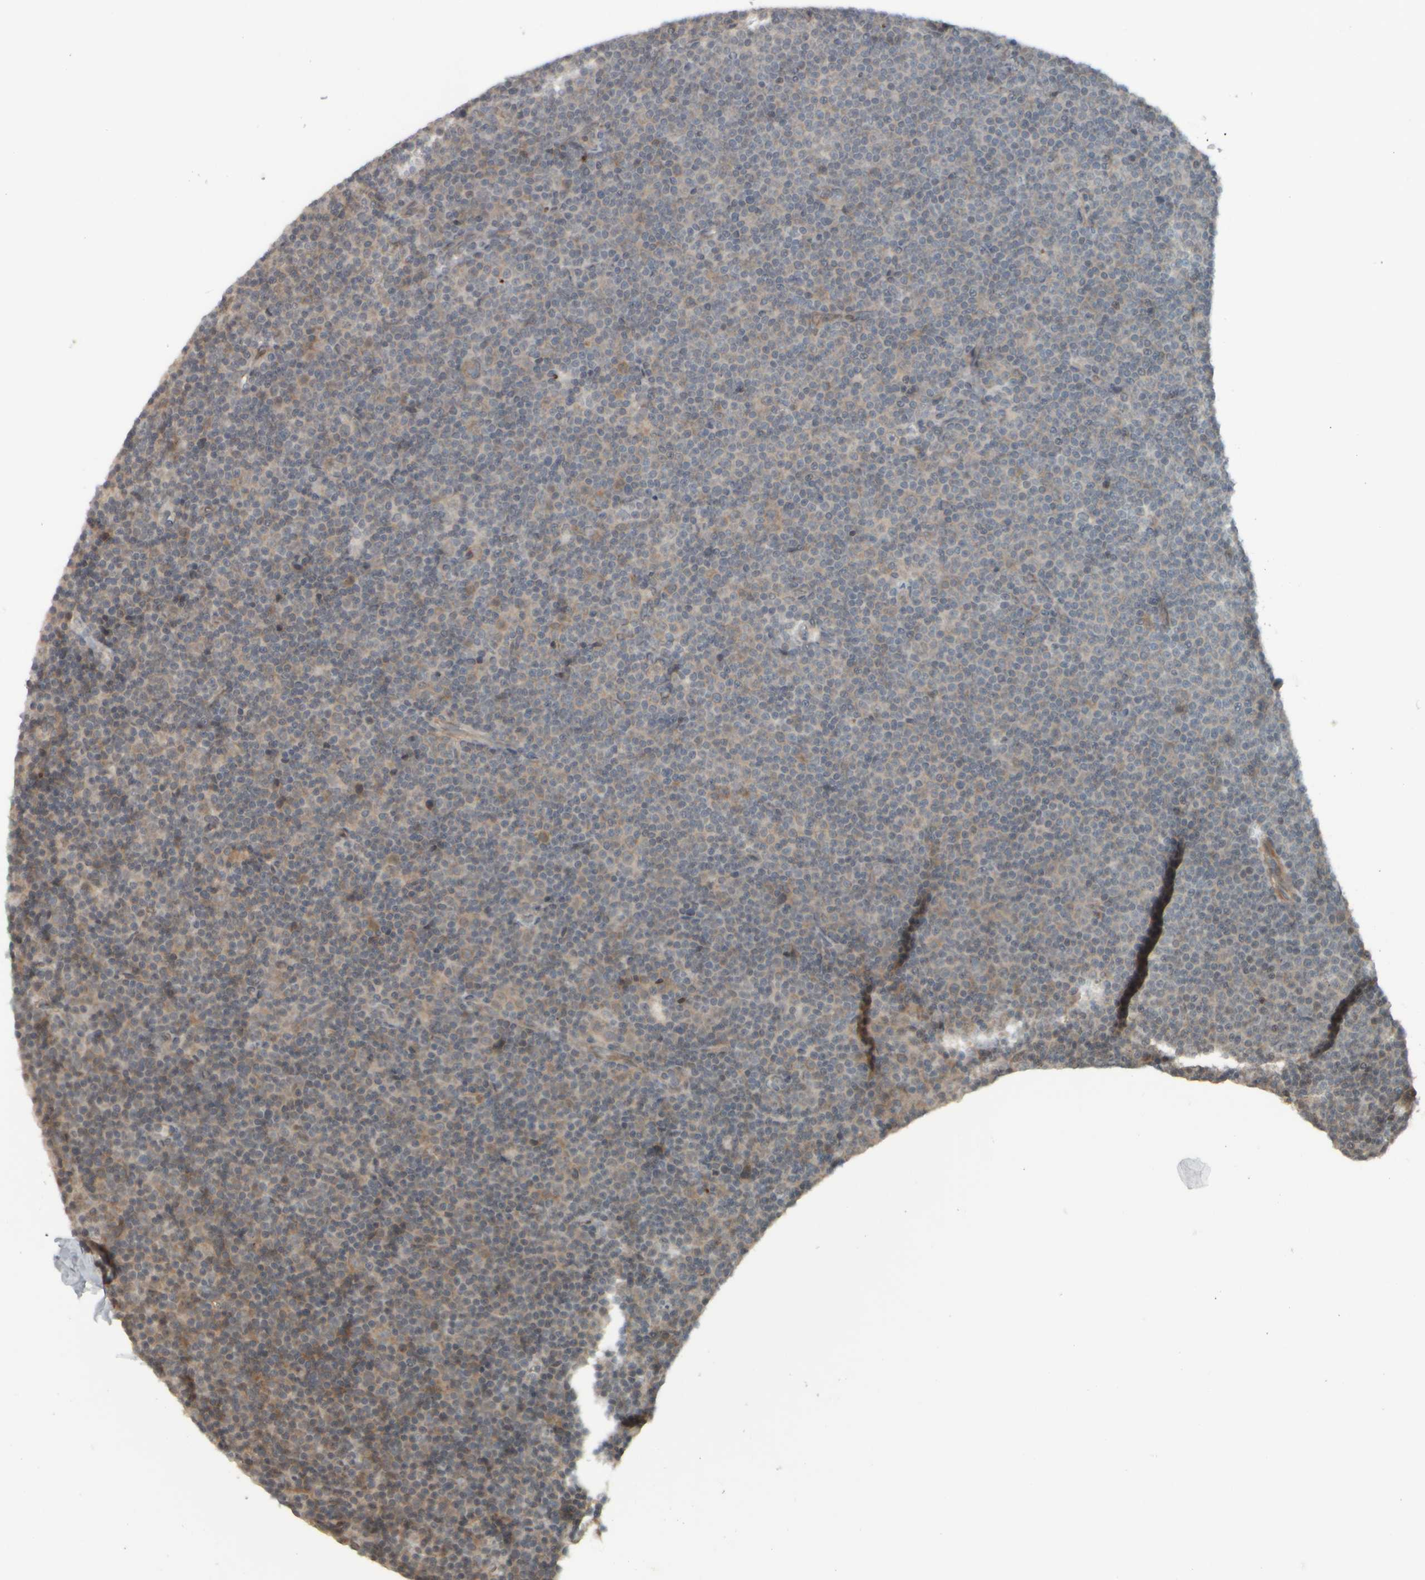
{"staining": {"intensity": "weak", "quantity": "<25%", "location": "cytoplasmic/membranous"}, "tissue": "lymphoma", "cell_type": "Tumor cells", "image_type": "cancer", "snomed": [{"axis": "morphology", "description": "Malignant lymphoma, non-Hodgkin's type, Low grade"}, {"axis": "topography", "description": "Lymph node"}], "caption": "This is an immunohistochemistry photomicrograph of malignant lymphoma, non-Hodgkin's type (low-grade). There is no expression in tumor cells.", "gene": "NAPG", "patient": {"sex": "female", "age": 67}}